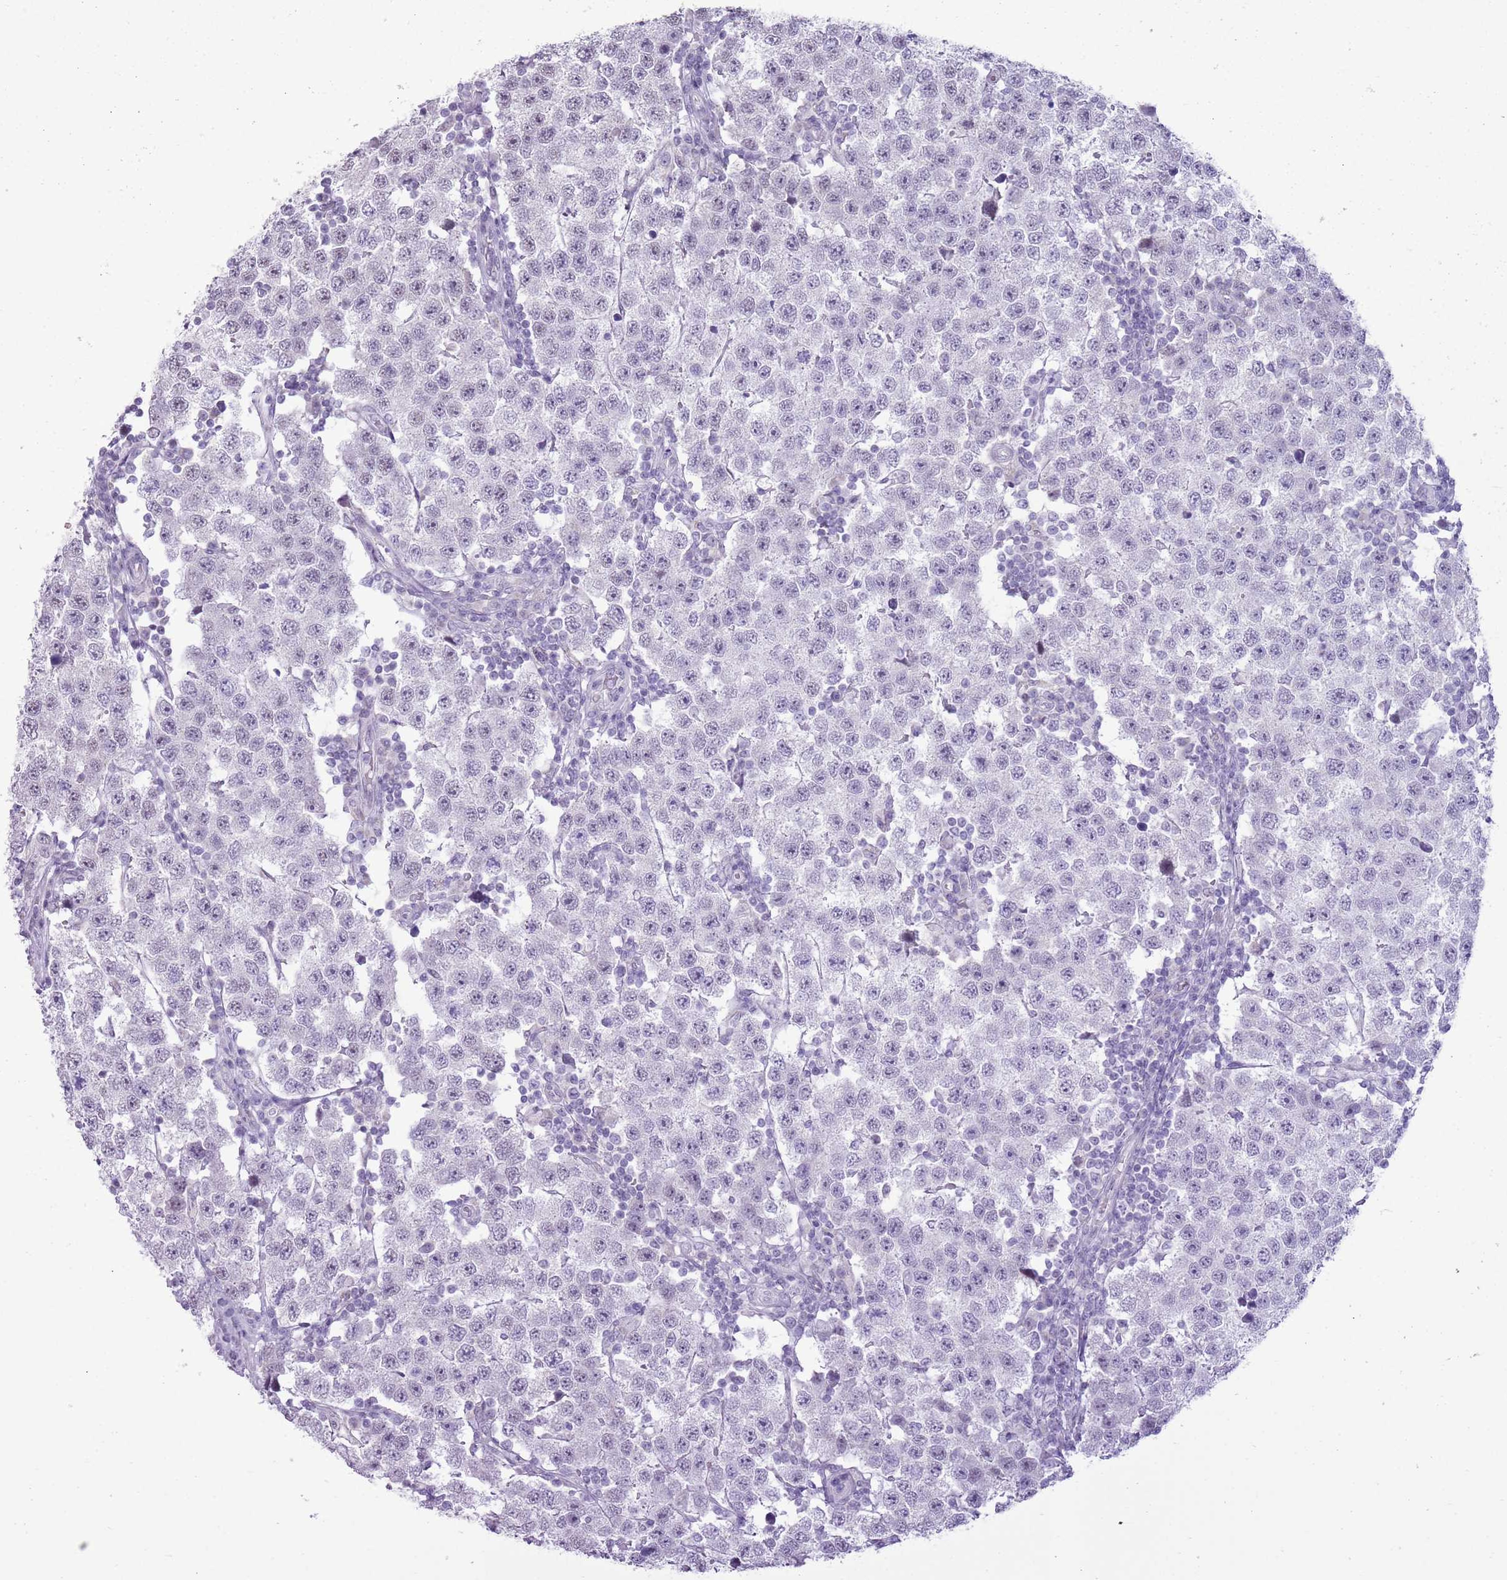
{"staining": {"intensity": "negative", "quantity": "none", "location": "none"}, "tissue": "testis cancer", "cell_type": "Tumor cells", "image_type": "cancer", "snomed": [{"axis": "morphology", "description": "Seminoma, NOS"}, {"axis": "topography", "description": "Testis"}], "caption": "A micrograph of testis cancer (seminoma) stained for a protein demonstrates no brown staining in tumor cells.", "gene": "RPL3L", "patient": {"sex": "male", "age": 34}}